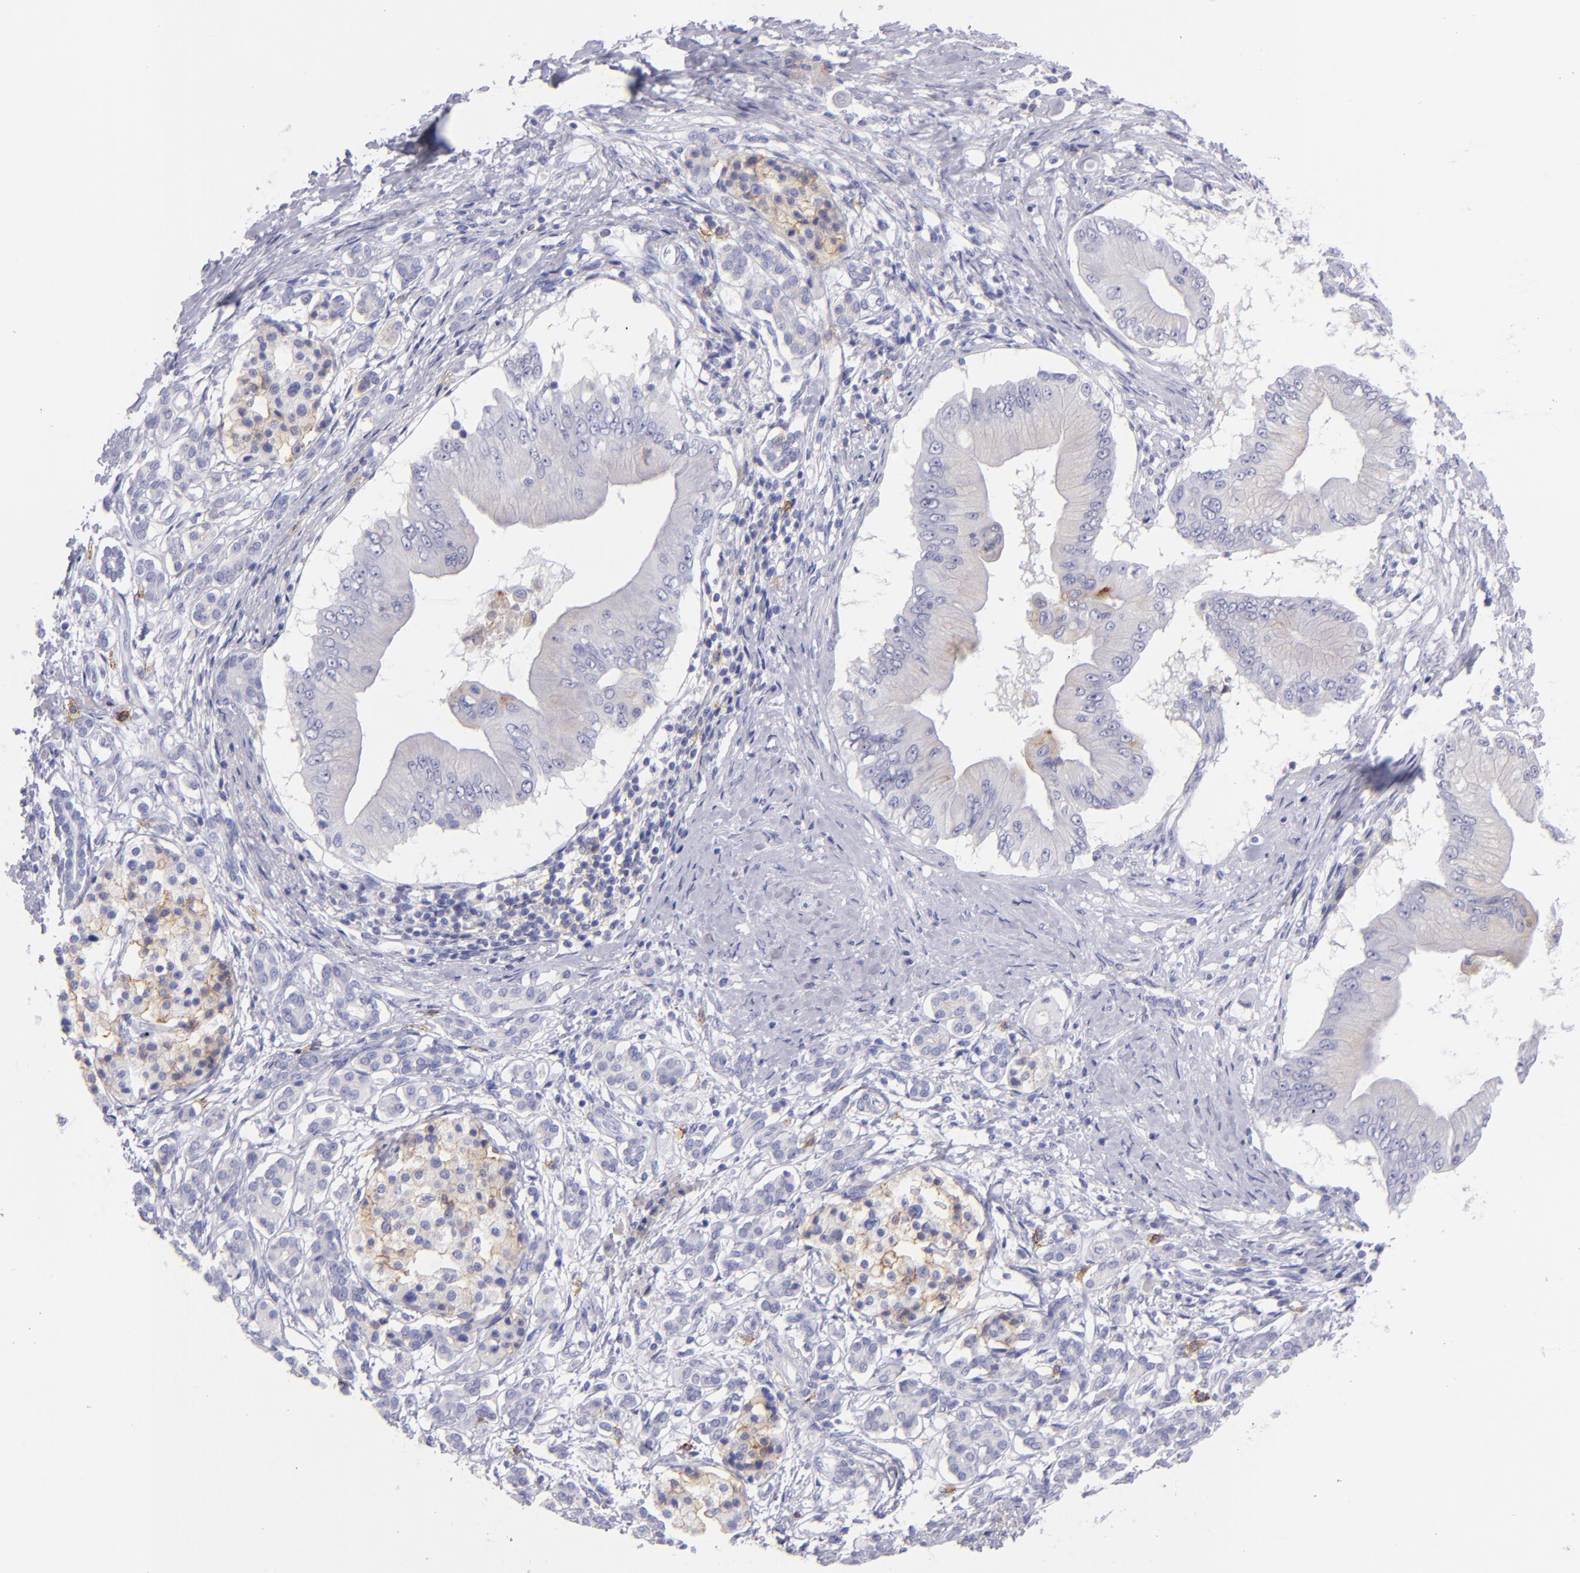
{"staining": {"intensity": "negative", "quantity": "none", "location": "none"}, "tissue": "pancreatic cancer", "cell_type": "Tumor cells", "image_type": "cancer", "snomed": [{"axis": "morphology", "description": "Adenocarcinoma, NOS"}, {"axis": "topography", "description": "Pancreas"}], "caption": "A micrograph of pancreatic cancer stained for a protein demonstrates no brown staining in tumor cells. Brightfield microscopy of immunohistochemistry stained with DAB (brown) and hematoxylin (blue), captured at high magnification.", "gene": "CD82", "patient": {"sex": "male", "age": 62}}